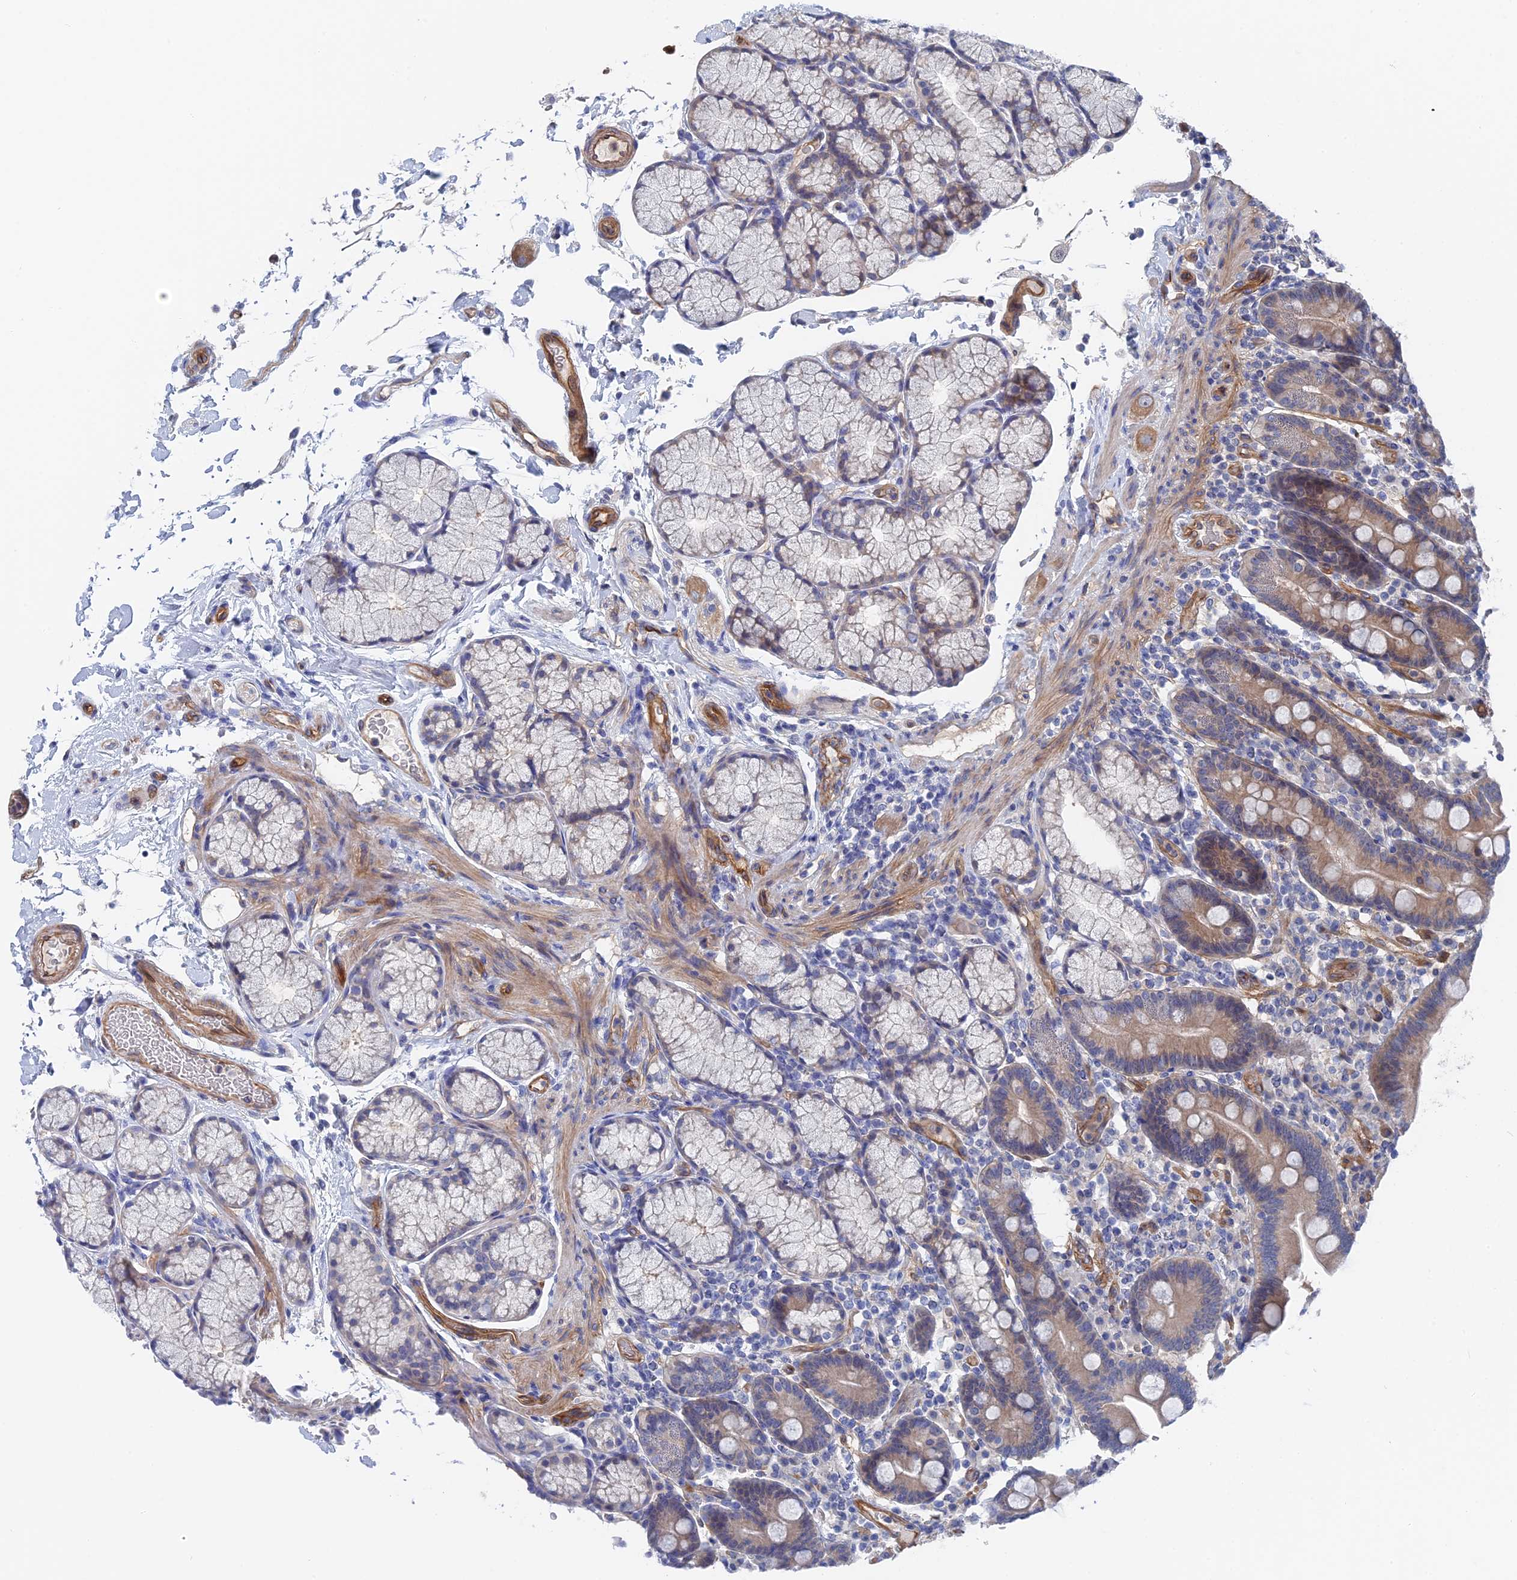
{"staining": {"intensity": "weak", "quantity": "<25%", "location": "cytoplasmic/membranous"}, "tissue": "duodenum", "cell_type": "Glandular cells", "image_type": "normal", "snomed": [{"axis": "morphology", "description": "Normal tissue, NOS"}, {"axis": "topography", "description": "Small intestine, NOS"}], "caption": "IHC of unremarkable human duodenum displays no positivity in glandular cells. (Stains: DAB (3,3'-diaminobenzidine) immunohistochemistry with hematoxylin counter stain, Microscopy: brightfield microscopy at high magnification).", "gene": "MTHFSD", "patient": {"sex": "female", "age": 71}}